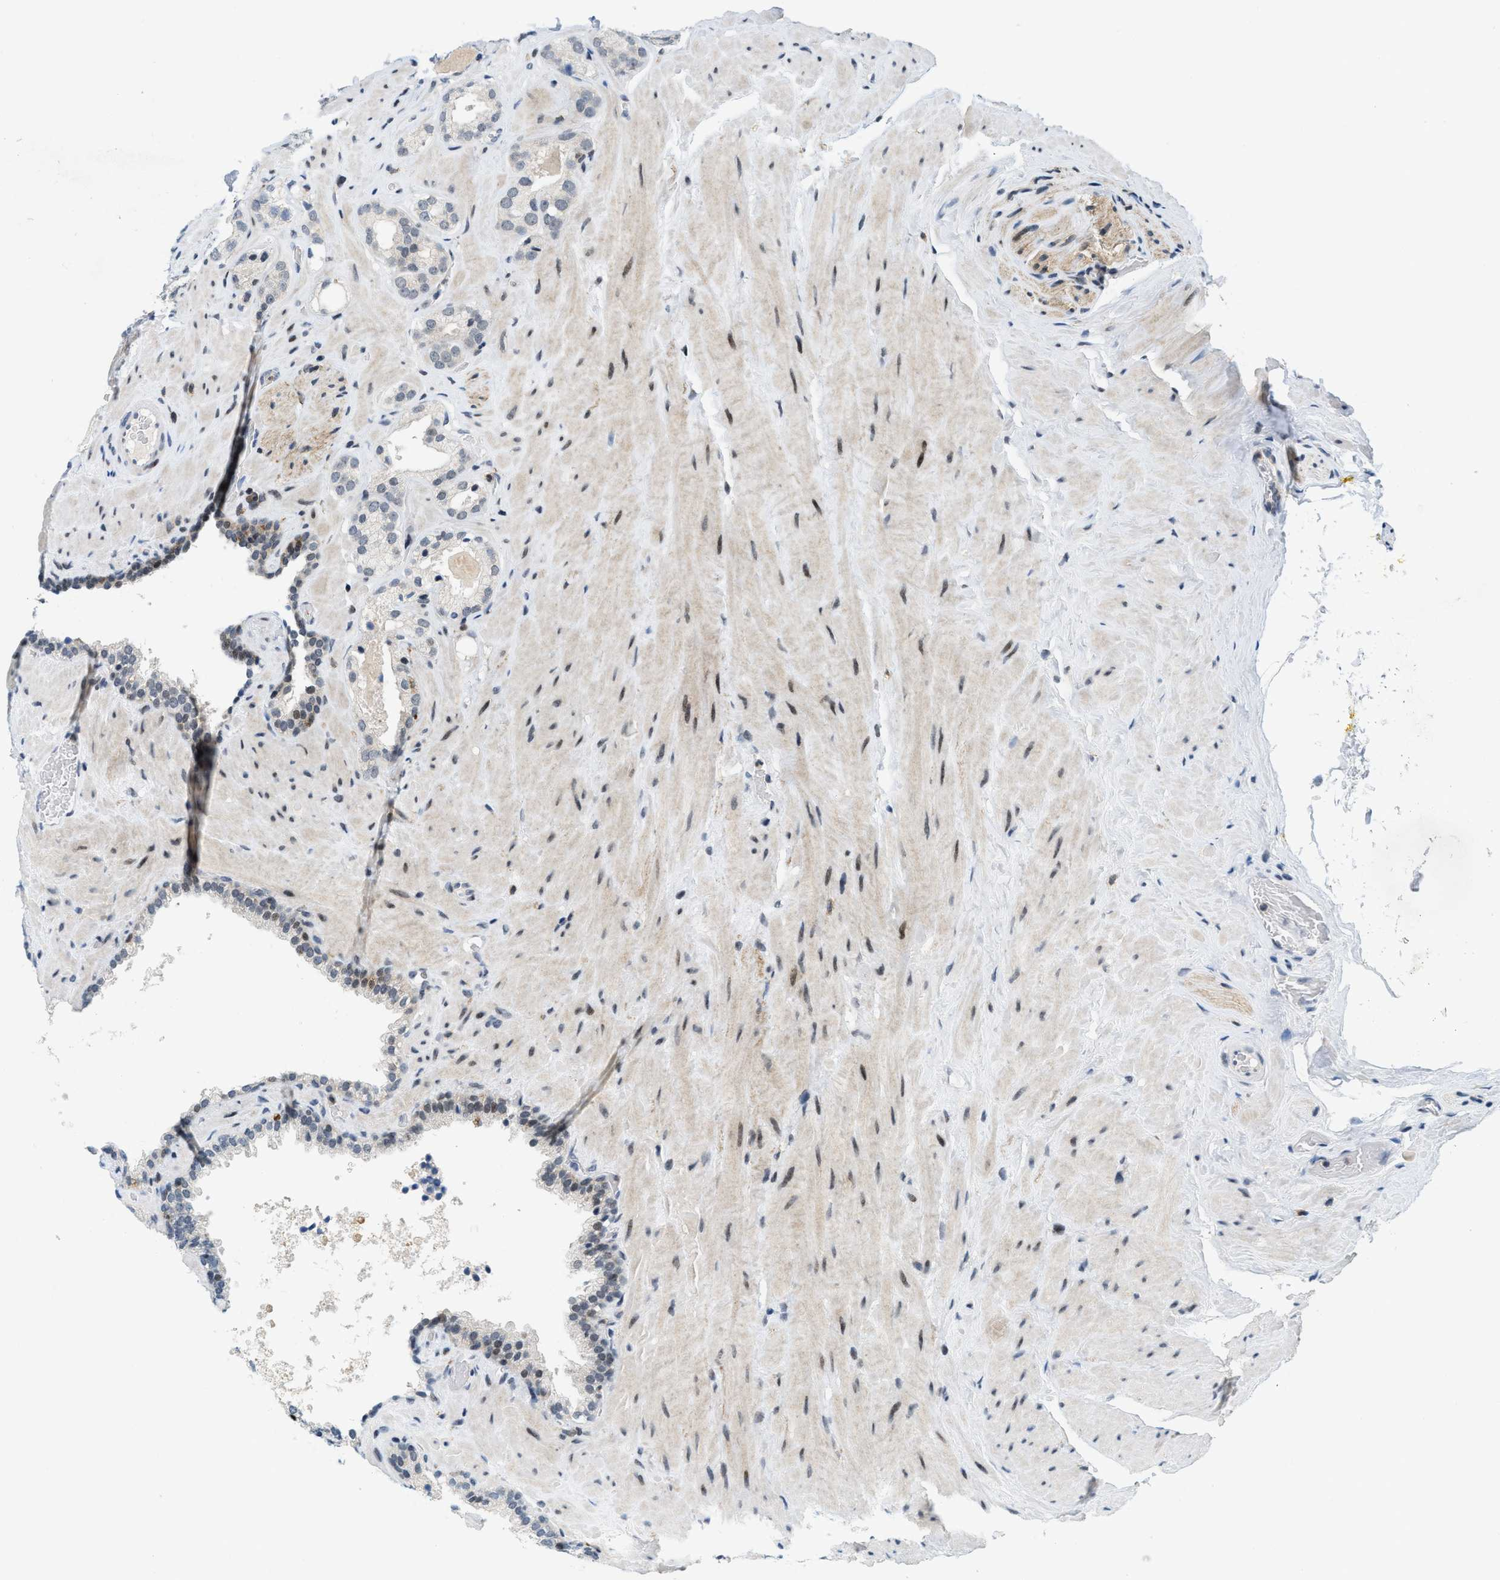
{"staining": {"intensity": "negative", "quantity": "none", "location": "none"}, "tissue": "prostate cancer", "cell_type": "Tumor cells", "image_type": "cancer", "snomed": [{"axis": "morphology", "description": "Adenocarcinoma, High grade"}, {"axis": "topography", "description": "Prostate"}], "caption": "A histopathology image of human prostate cancer (adenocarcinoma (high-grade)) is negative for staining in tumor cells.", "gene": "ING1", "patient": {"sex": "male", "age": 64}}